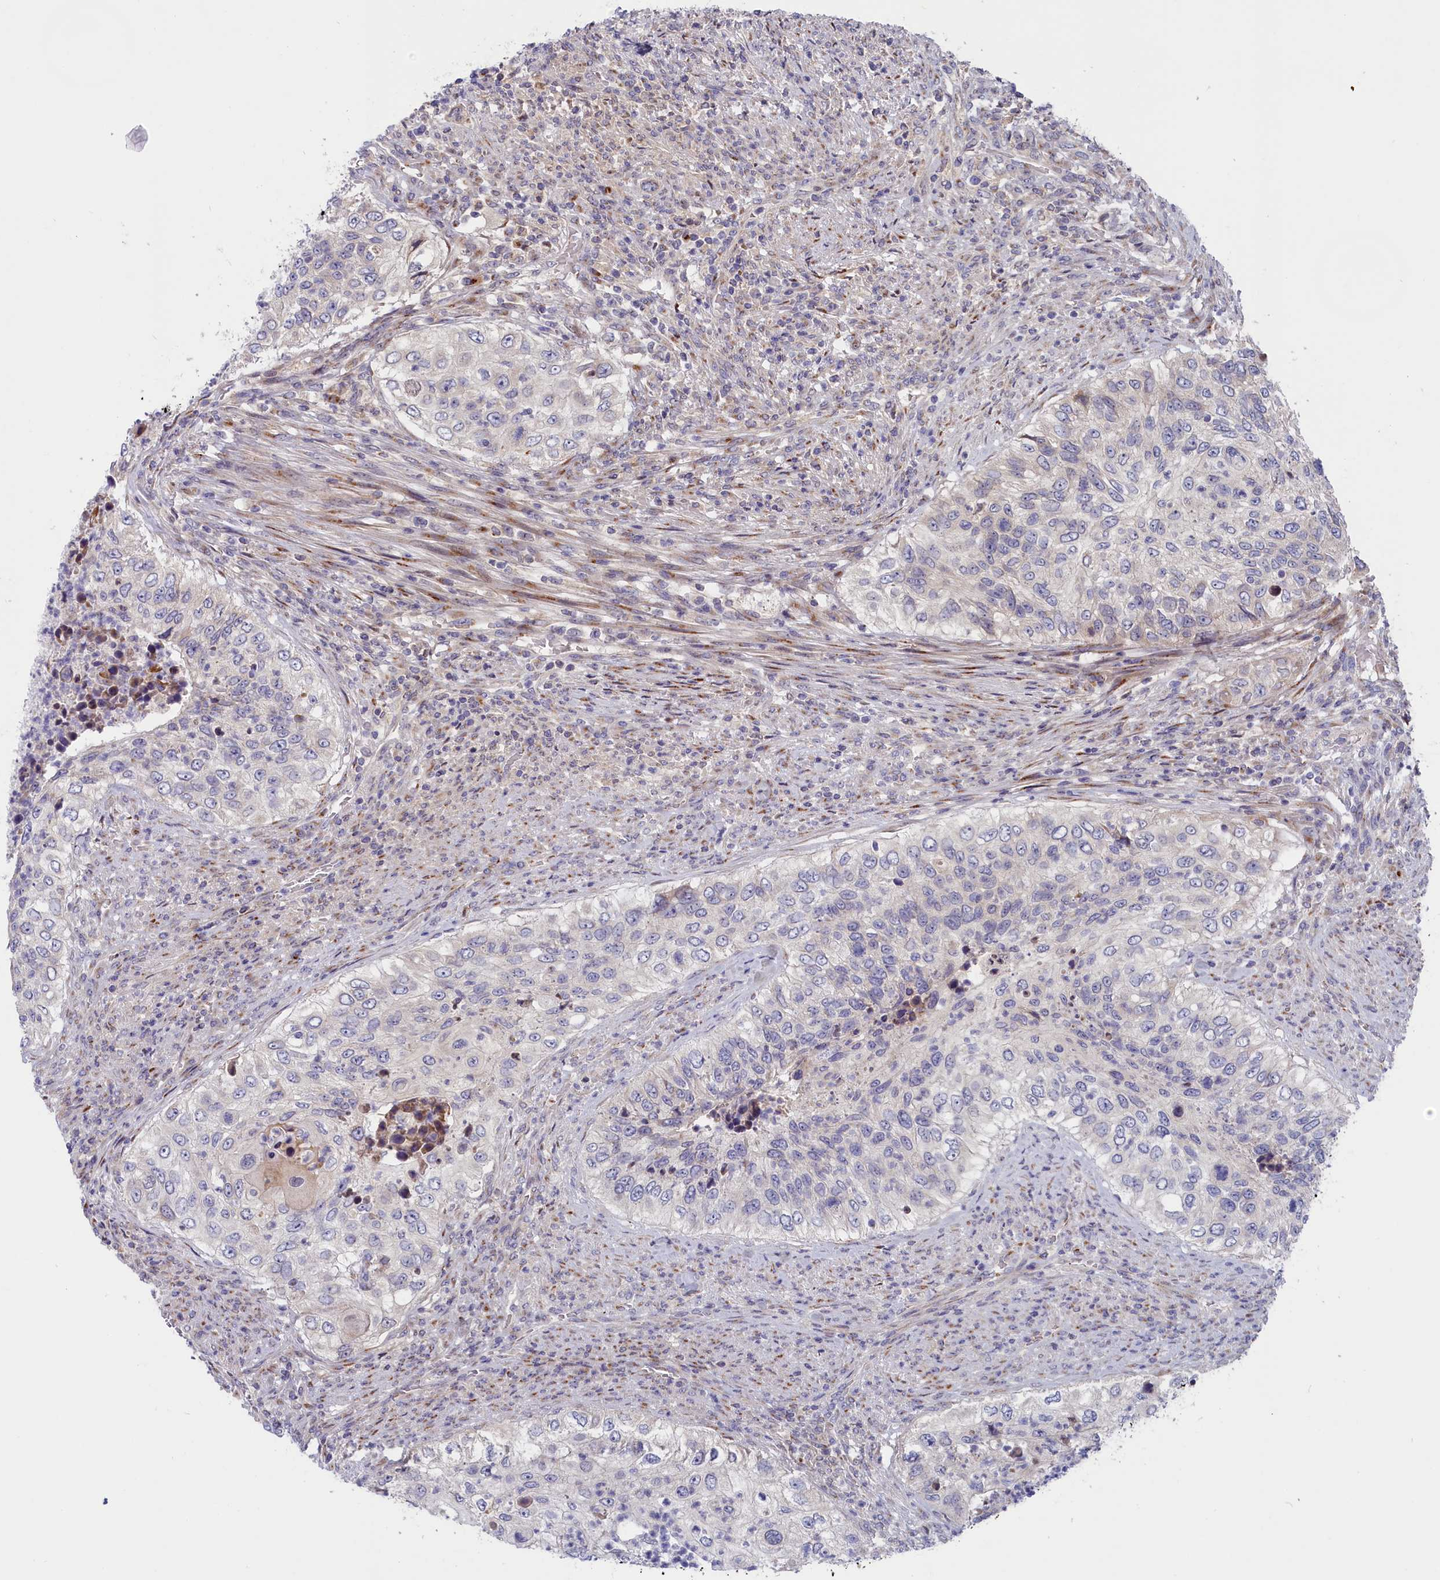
{"staining": {"intensity": "negative", "quantity": "none", "location": "none"}, "tissue": "urothelial cancer", "cell_type": "Tumor cells", "image_type": "cancer", "snomed": [{"axis": "morphology", "description": "Urothelial carcinoma, High grade"}, {"axis": "topography", "description": "Urinary bladder"}], "caption": "This is a photomicrograph of immunohistochemistry staining of urothelial cancer, which shows no expression in tumor cells.", "gene": "CHST12", "patient": {"sex": "female", "age": 60}}